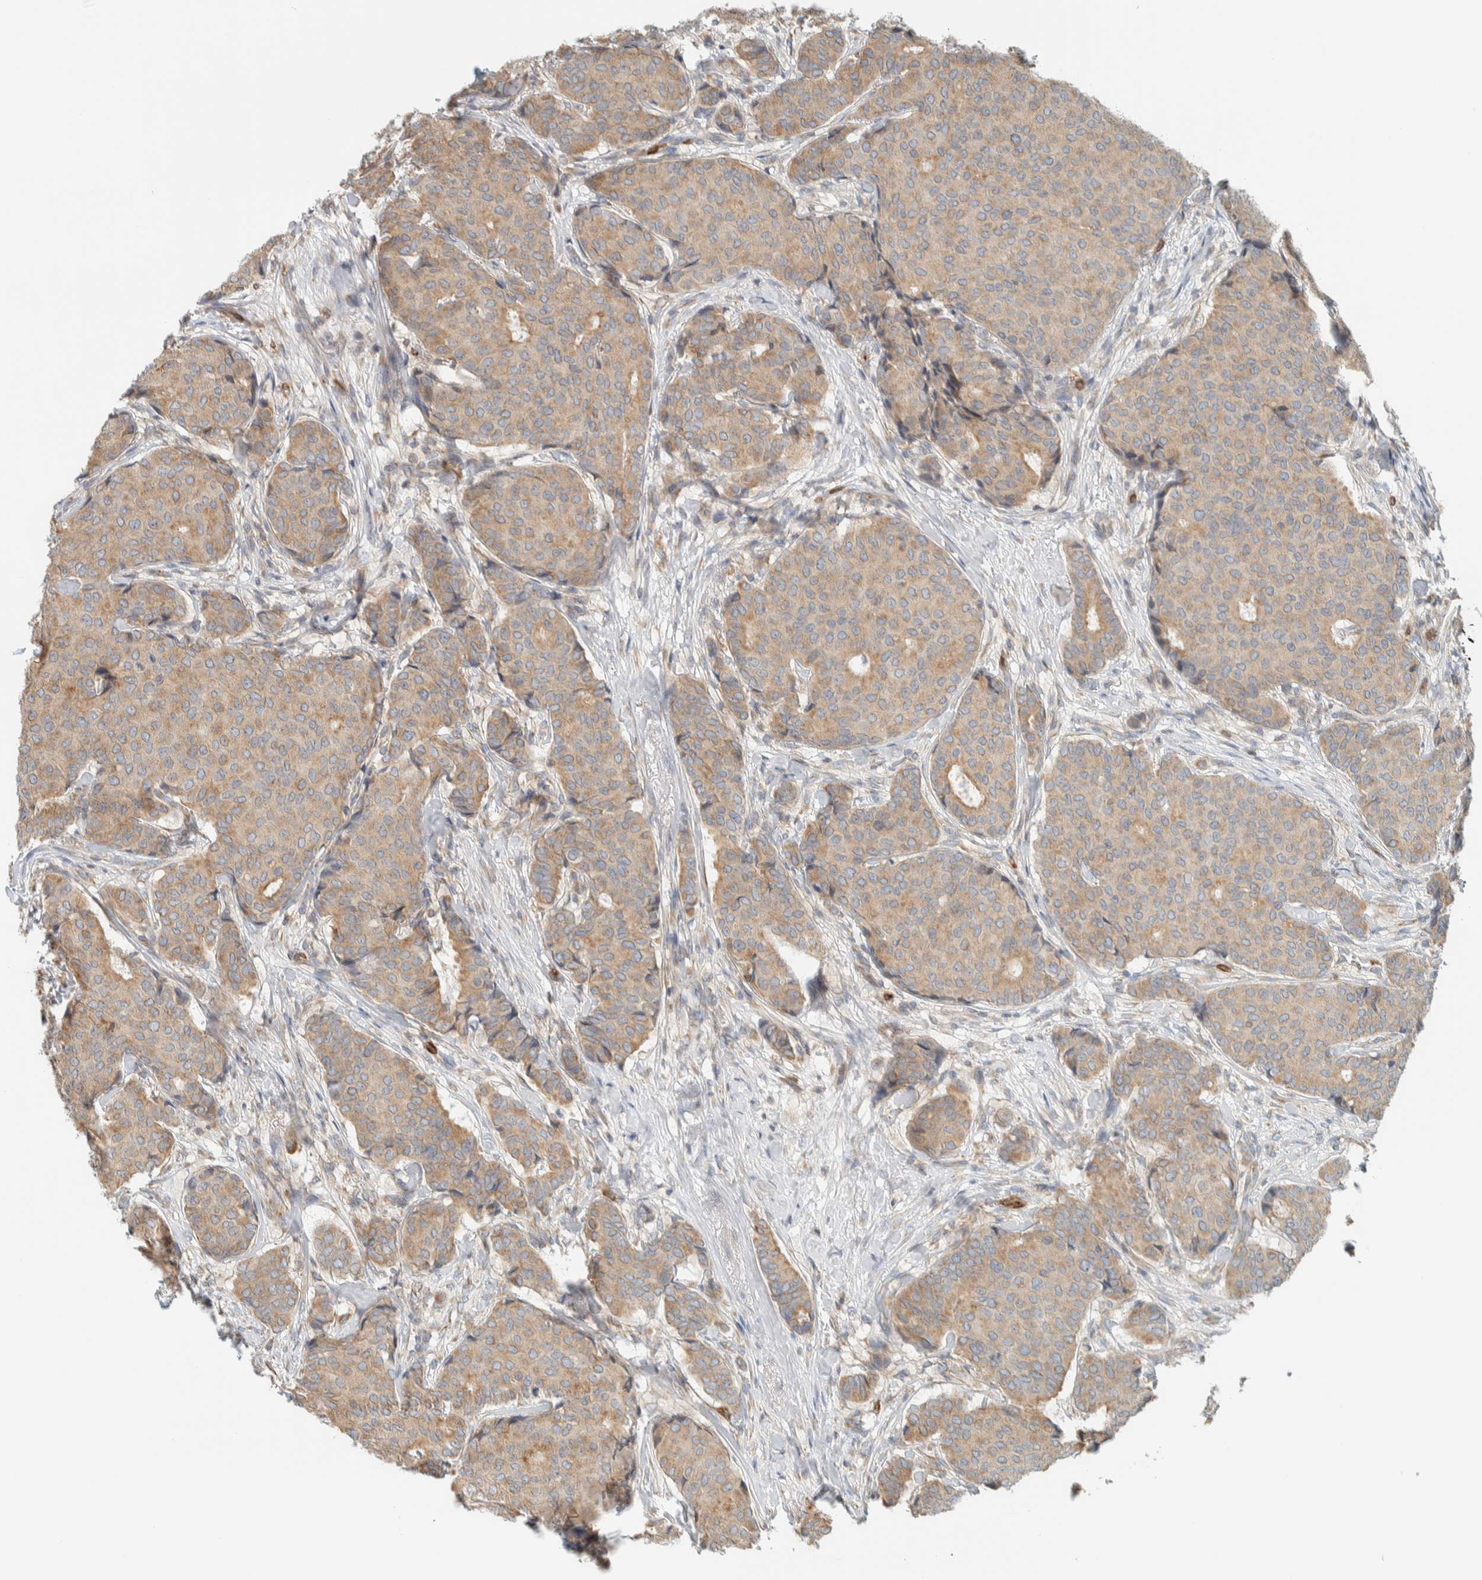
{"staining": {"intensity": "weak", "quantity": ">75%", "location": "cytoplasmic/membranous"}, "tissue": "breast cancer", "cell_type": "Tumor cells", "image_type": "cancer", "snomed": [{"axis": "morphology", "description": "Duct carcinoma"}, {"axis": "topography", "description": "Breast"}], "caption": "Breast invasive ductal carcinoma tissue demonstrates weak cytoplasmic/membranous expression in approximately >75% of tumor cells", "gene": "CCDC57", "patient": {"sex": "female", "age": 75}}